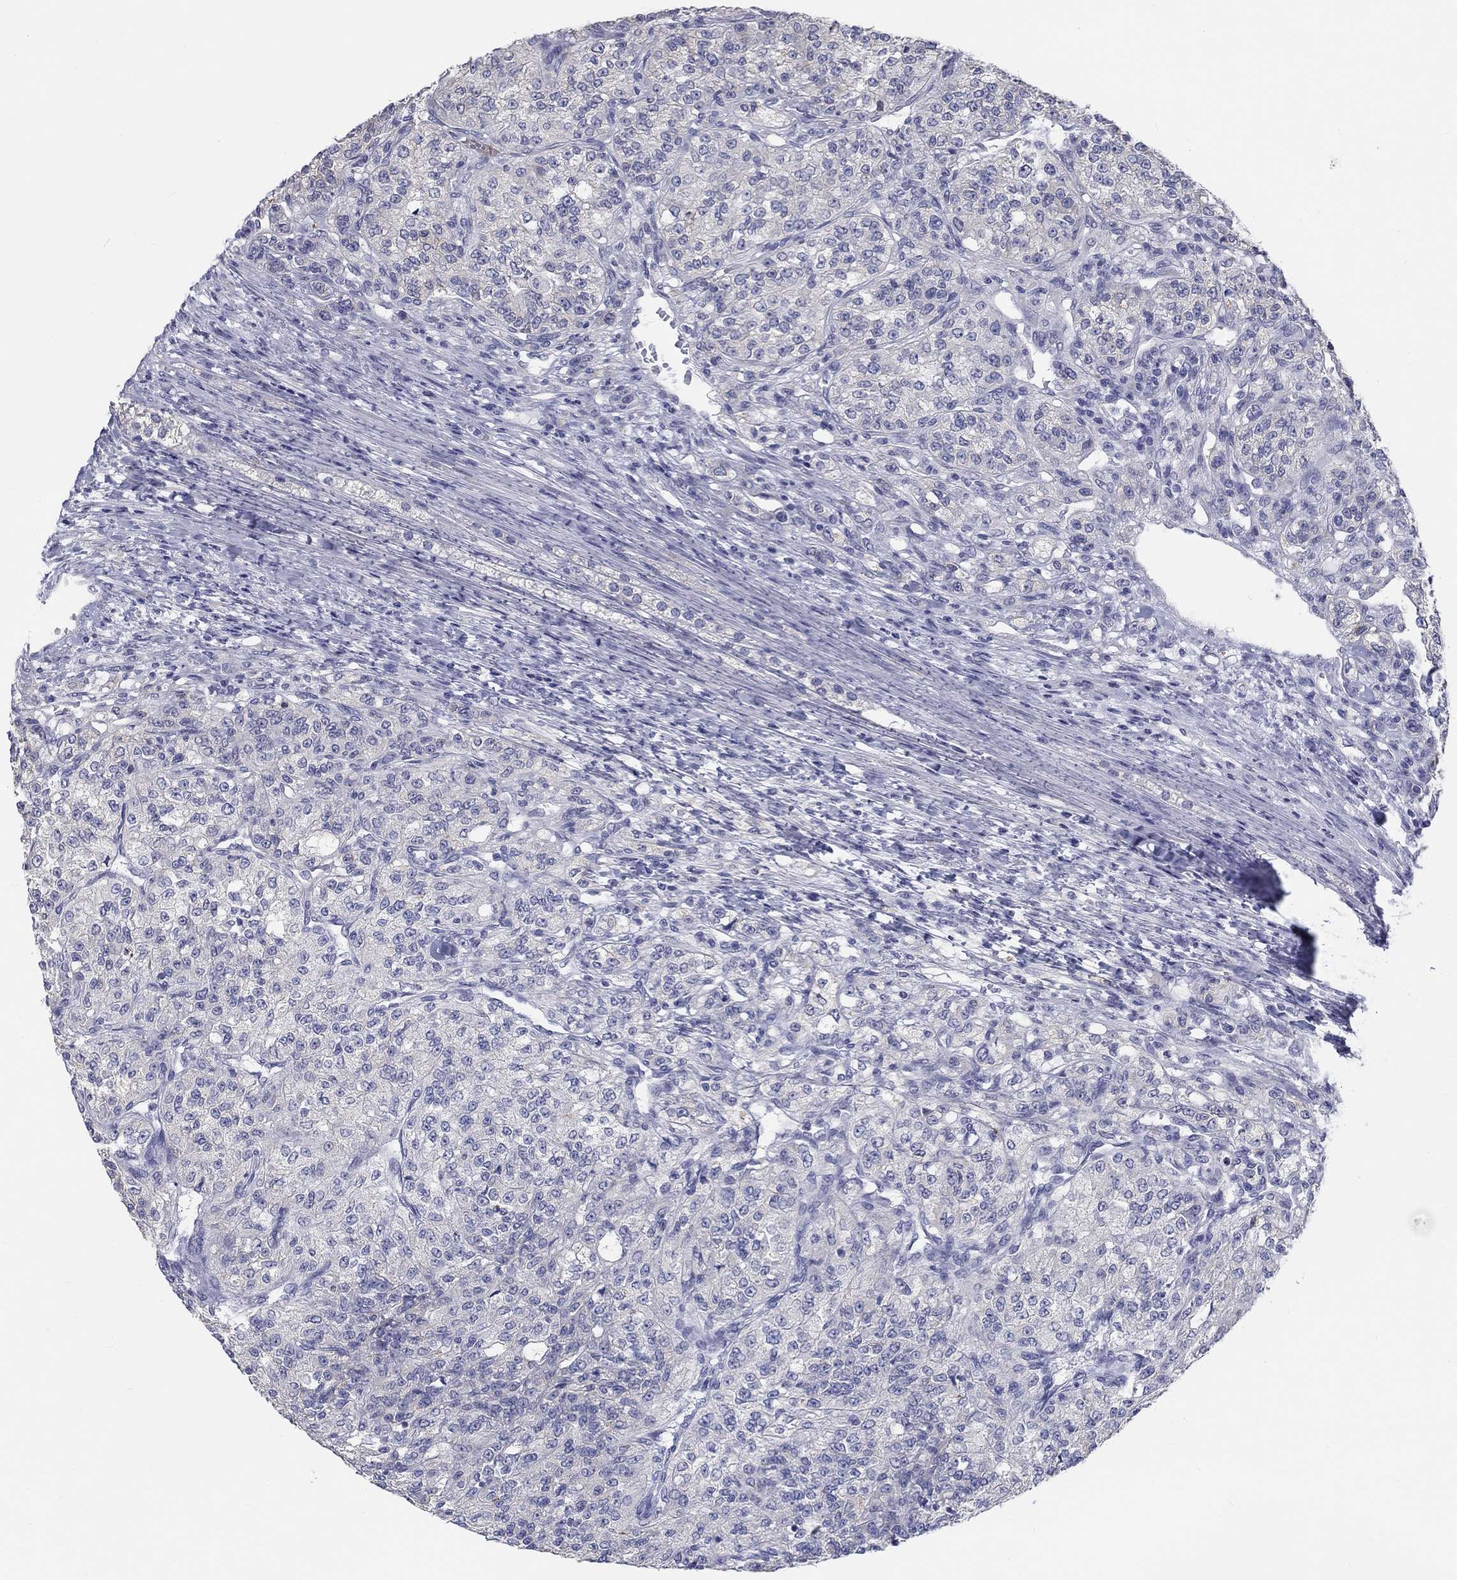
{"staining": {"intensity": "negative", "quantity": "none", "location": "none"}, "tissue": "renal cancer", "cell_type": "Tumor cells", "image_type": "cancer", "snomed": [{"axis": "morphology", "description": "Adenocarcinoma, NOS"}, {"axis": "topography", "description": "Kidney"}], "caption": "Immunohistochemistry (IHC) of renal cancer shows no staining in tumor cells.", "gene": "LRRC4C", "patient": {"sex": "female", "age": 63}}